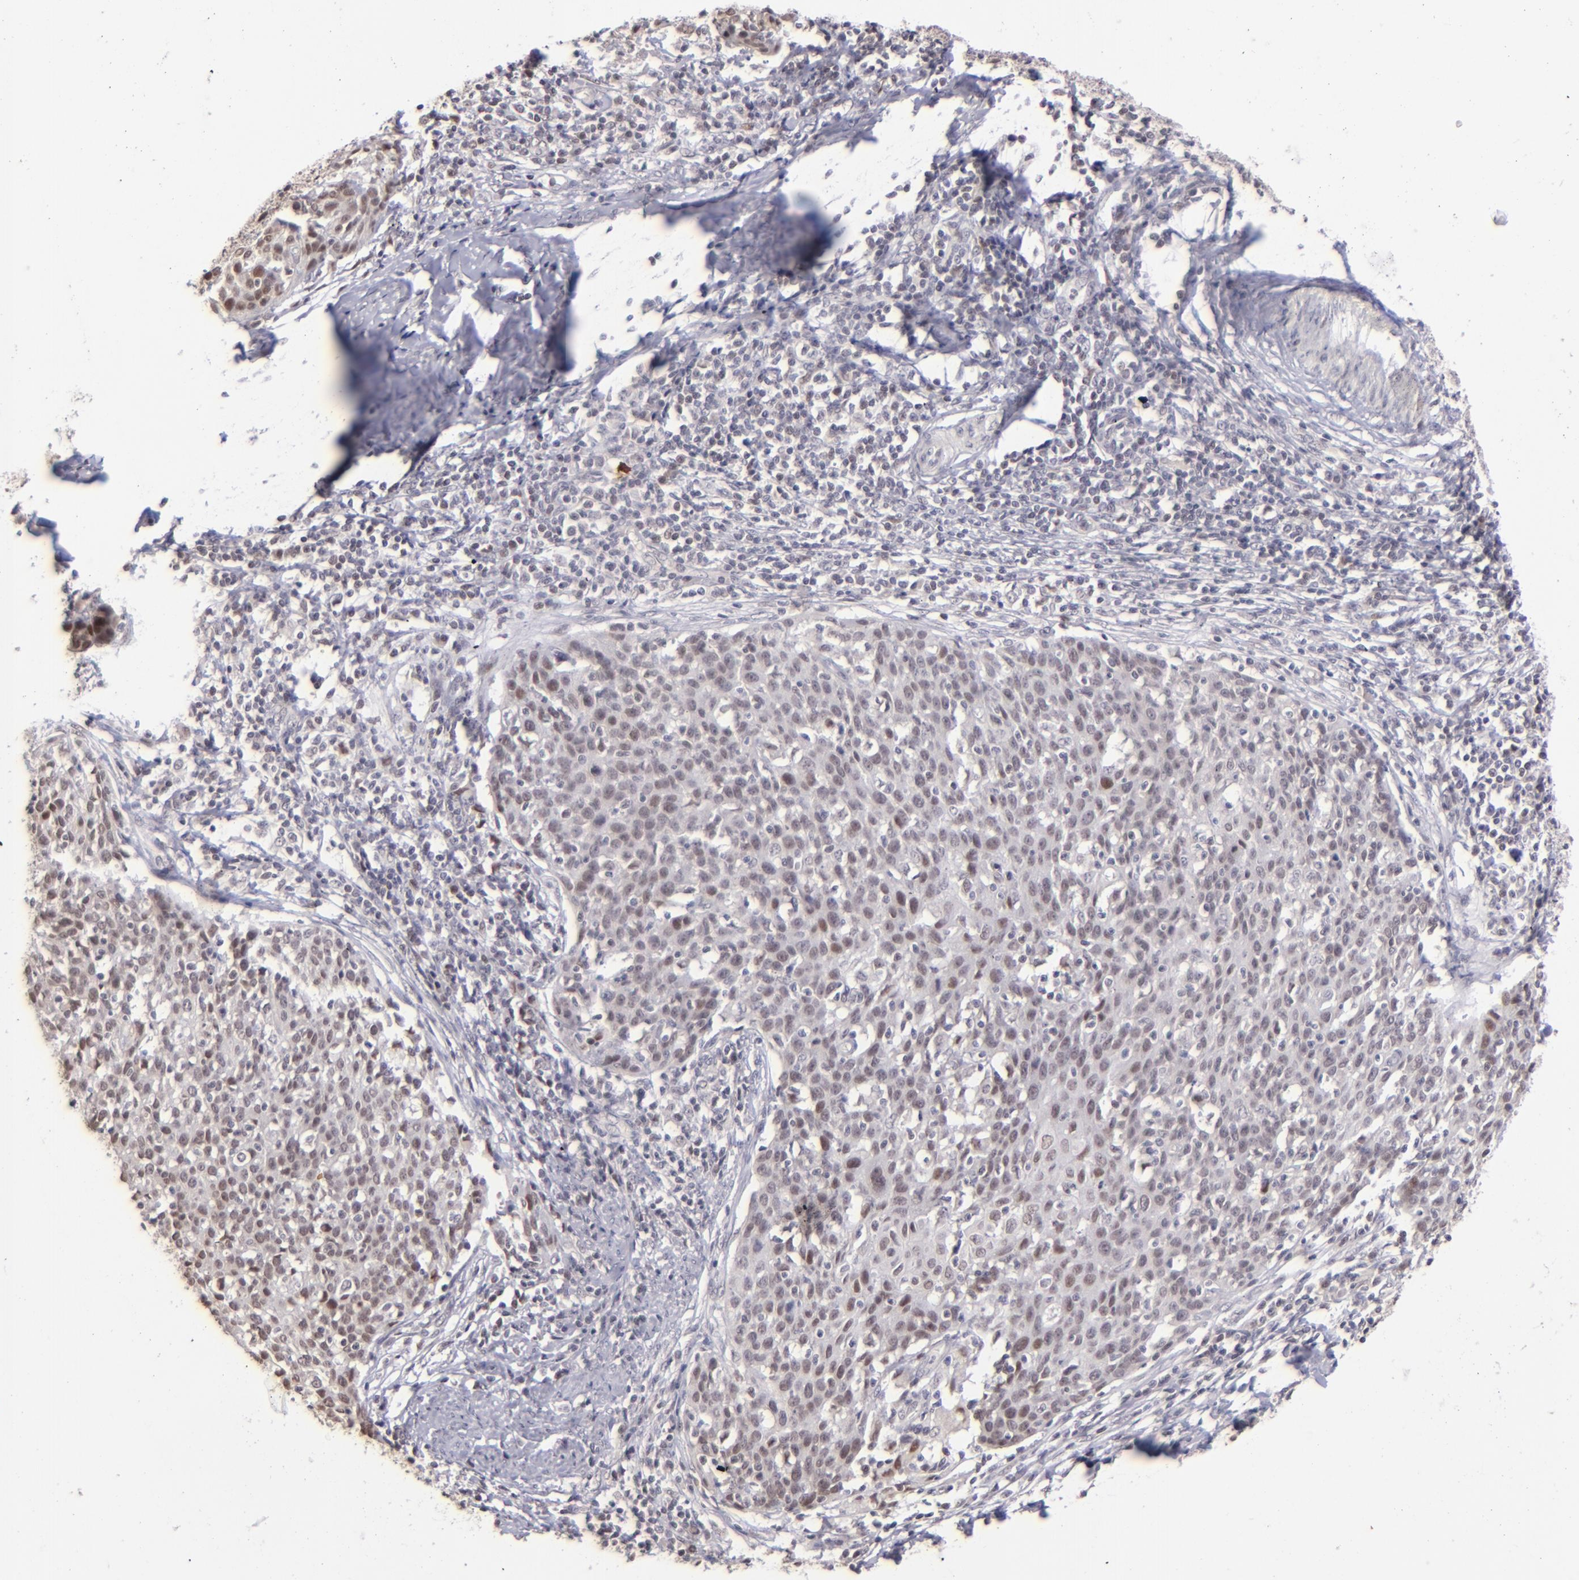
{"staining": {"intensity": "weak", "quantity": "<25%", "location": "nuclear"}, "tissue": "cervical cancer", "cell_type": "Tumor cells", "image_type": "cancer", "snomed": [{"axis": "morphology", "description": "Squamous cell carcinoma, NOS"}, {"axis": "topography", "description": "Cervix"}], "caption": "Human cervical cancer stained for a protein using IHC exhibits no positivity in tumor cells.", "gene": "RARB", "patient": {"sex": "female", "age": 38}}